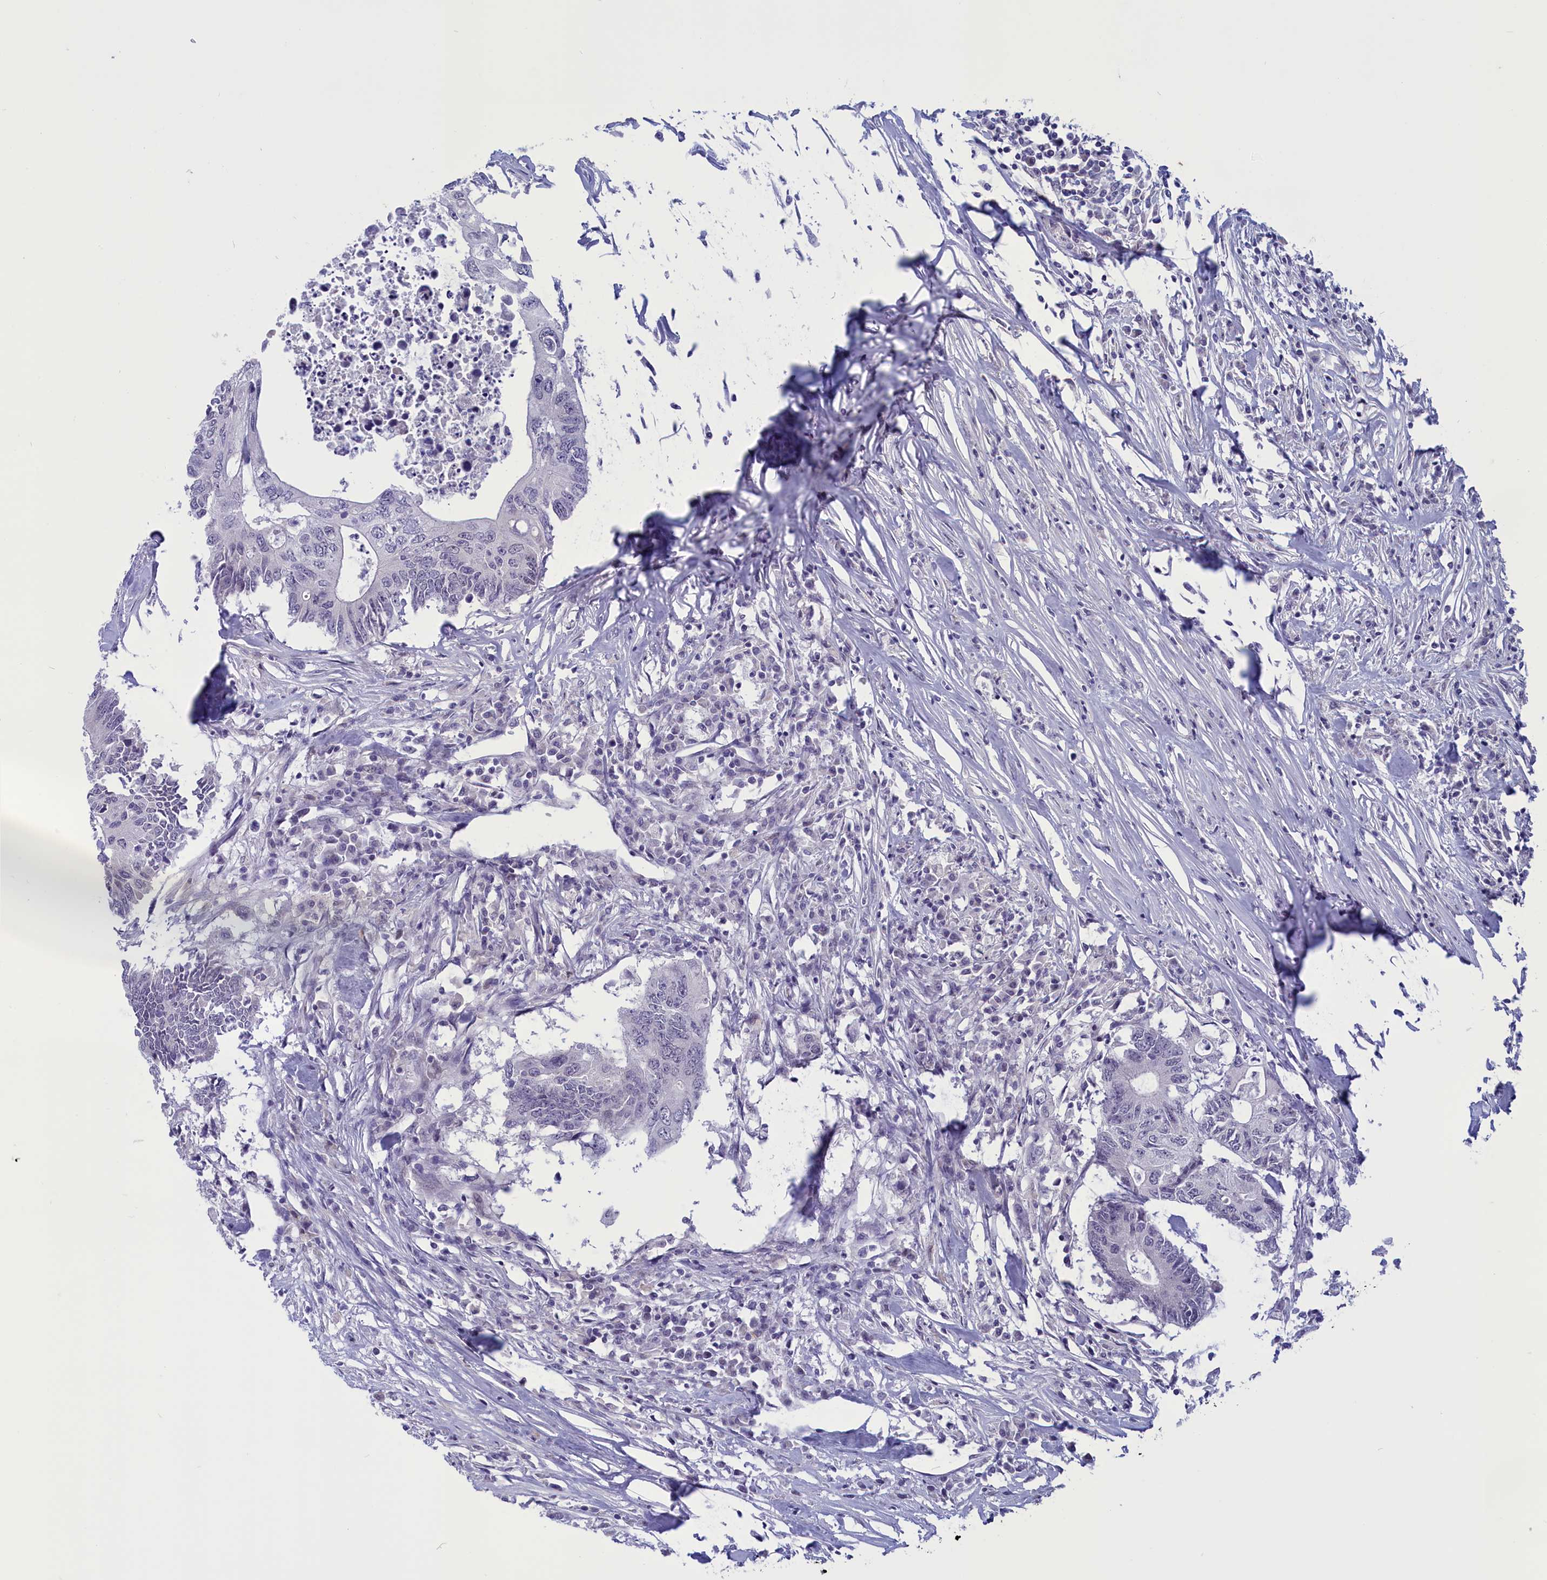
{"staining": {"intensity": "negative", "quantity": "none", "location": "none"}, "tissue": "colorectal cancer", "cell_type": "Tumor cells", "image_type": "cancer", "snomed": [{"axis": "morphology", "description": "Adenocarcinoma, NOS"}, {"axis": "topography", "description": "Colon"}], "caption": "DAB immunohistochemical staining of colorectal cancer (adenocarcinoma) demonstrates no significant expression in tumor cells.", "gene": "ELOA2", "patient": {"sex": "male", "age": 71}}